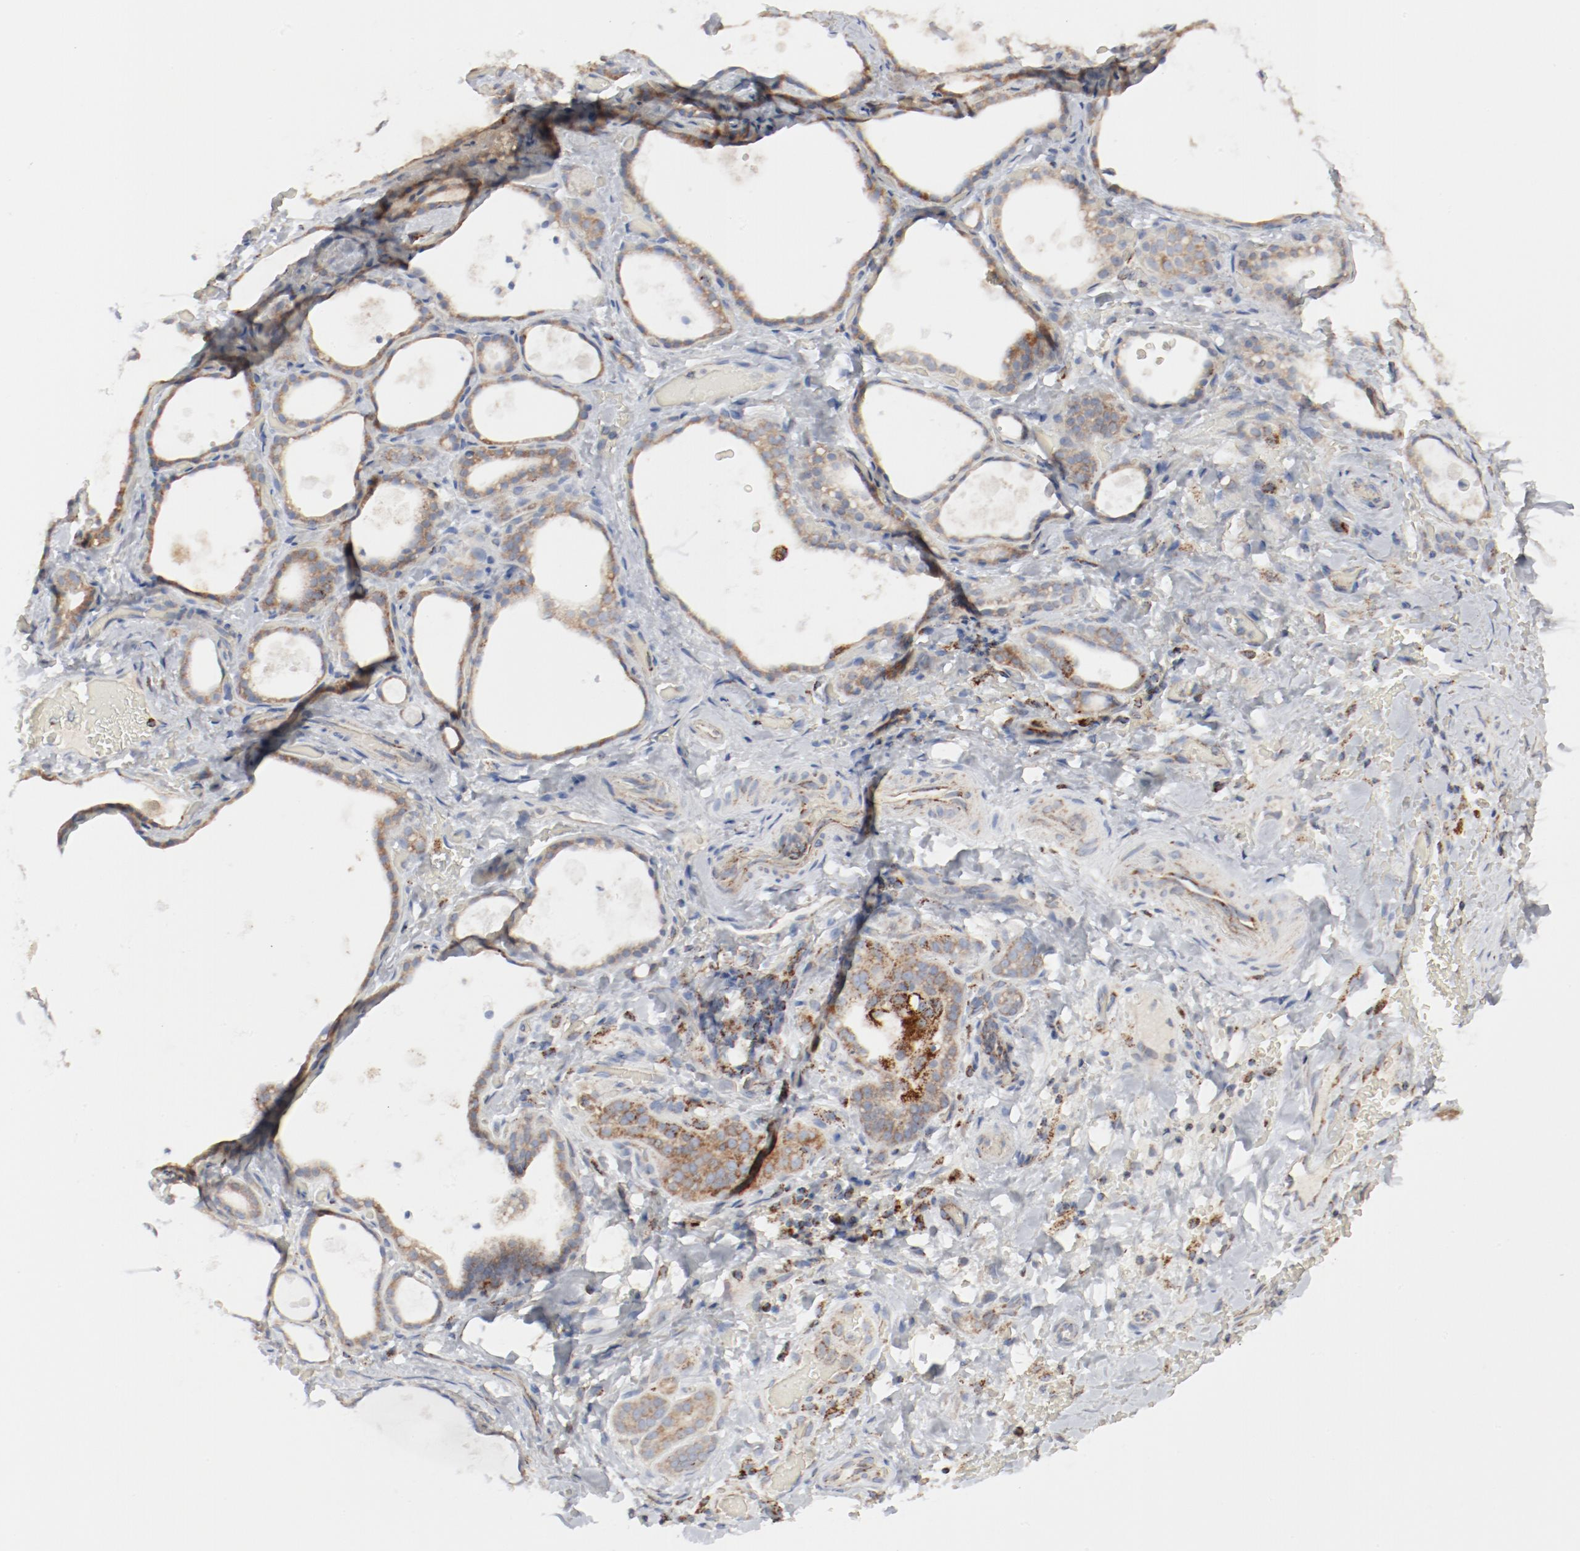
{"staining": {"intensity": "weak", "quantity": ">75%", "location": "cytoplasmic/membranous"}, "tissue": "thyroid gland", "cell_type": "Glandular cells", "image_type": "normal", "snomed": [{"axis": "morphology", "description": "Normal tissue, NOS"}, {"axis": "topography", "description": "Thyroid gland"}], "caption": "Human thyroid gland stained with a brown dye exhibits weak cytoplasmic/membranous positive positivity in approximately >75% of glandular cells.", "gene": "SETD3", "patient": {"sex": "male", "age": 61}}